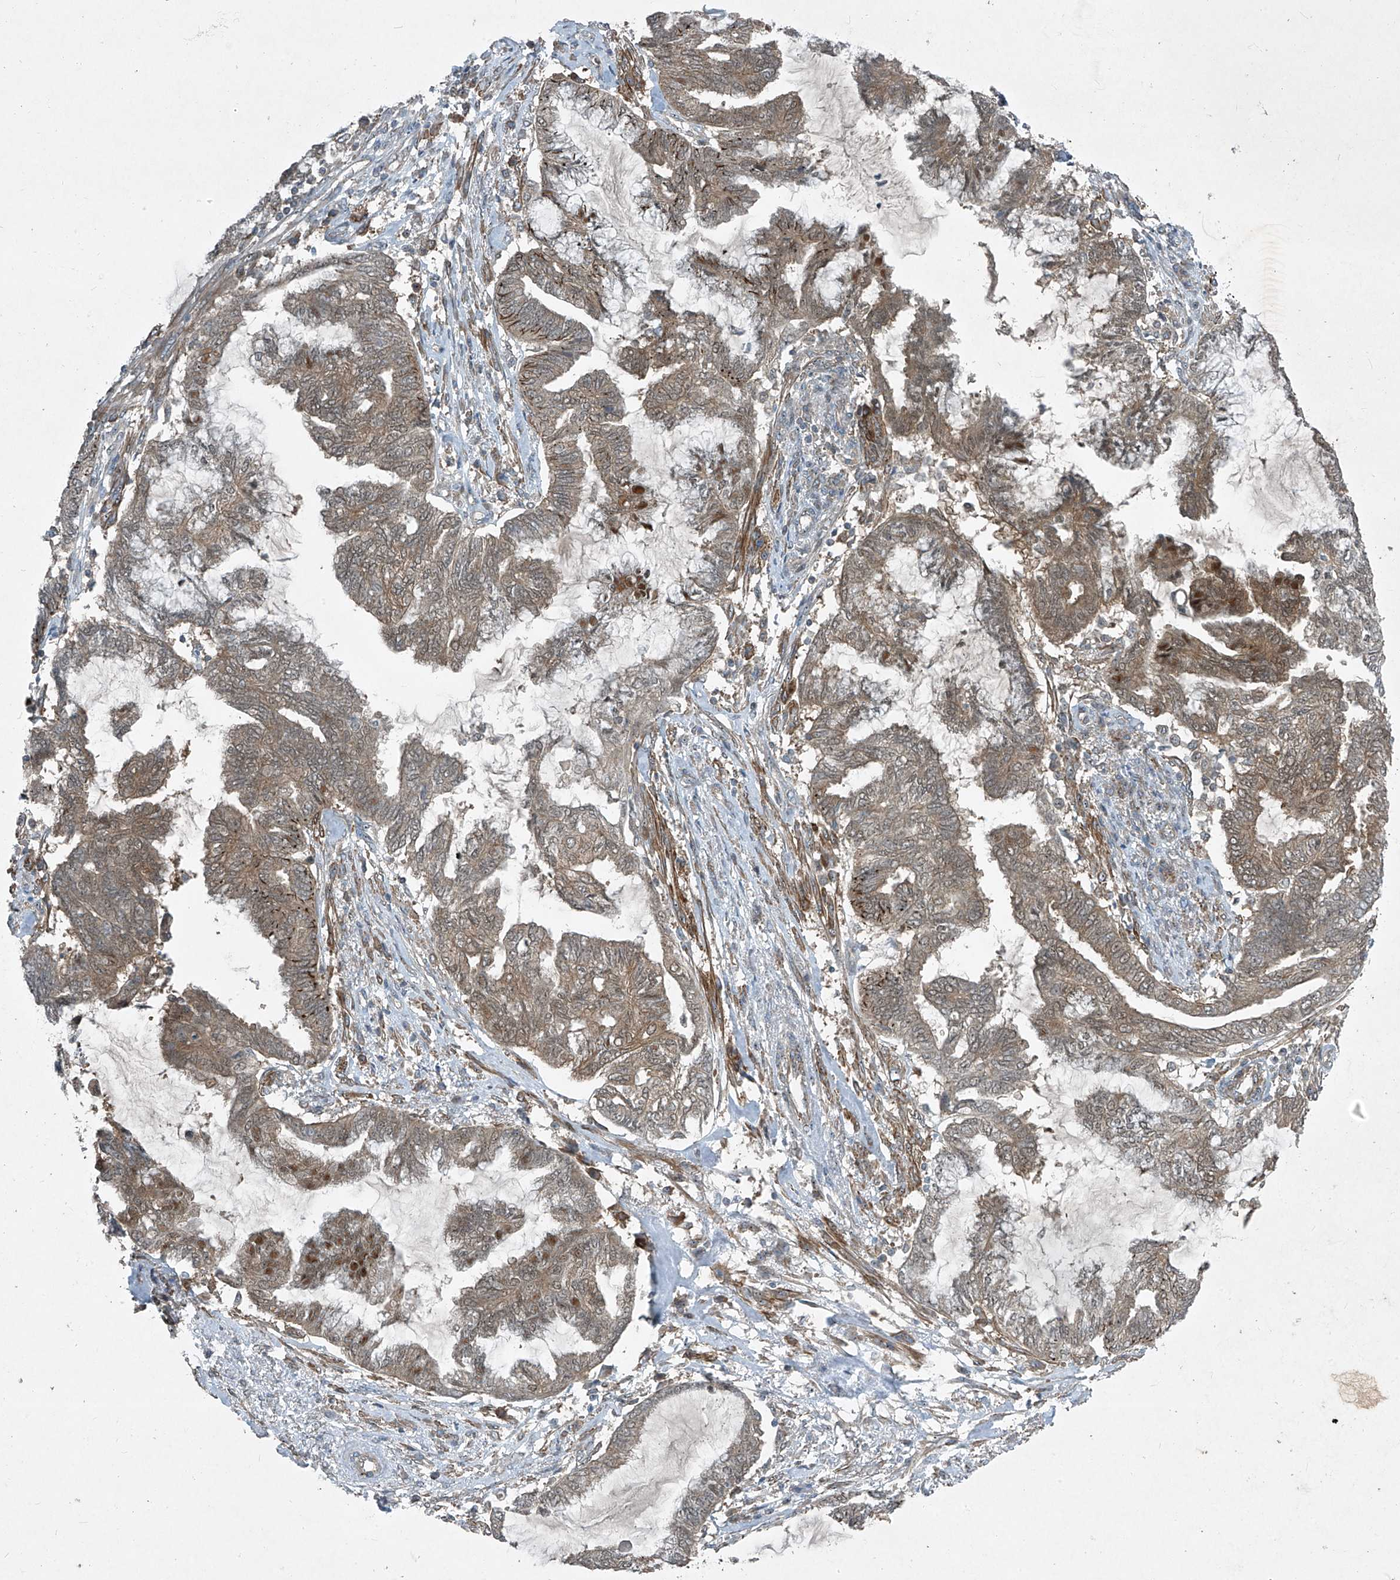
{"staining": {"intensity": "weak", "quantity": ">75%", "location": "cytoplasmic/membranous"}, "tissue": "endometrial cancer", "cell_type": "Tumor cells", "image_type": "cancer", "snomed": [{"axis": "morphology", "description": "Adenocarcinoma, NOS"}, {"axis": "topography", "description": "Endometrium"}], "caption": "Immunohistochemical staining of adenocarcinoma (endometrial) demonstrates low levels of weak cytoplasmic/membranous protein positivity in about >75% of tumor cells.", "gene": "PPCS", "patient": {"sex": "female", "age": 86}}